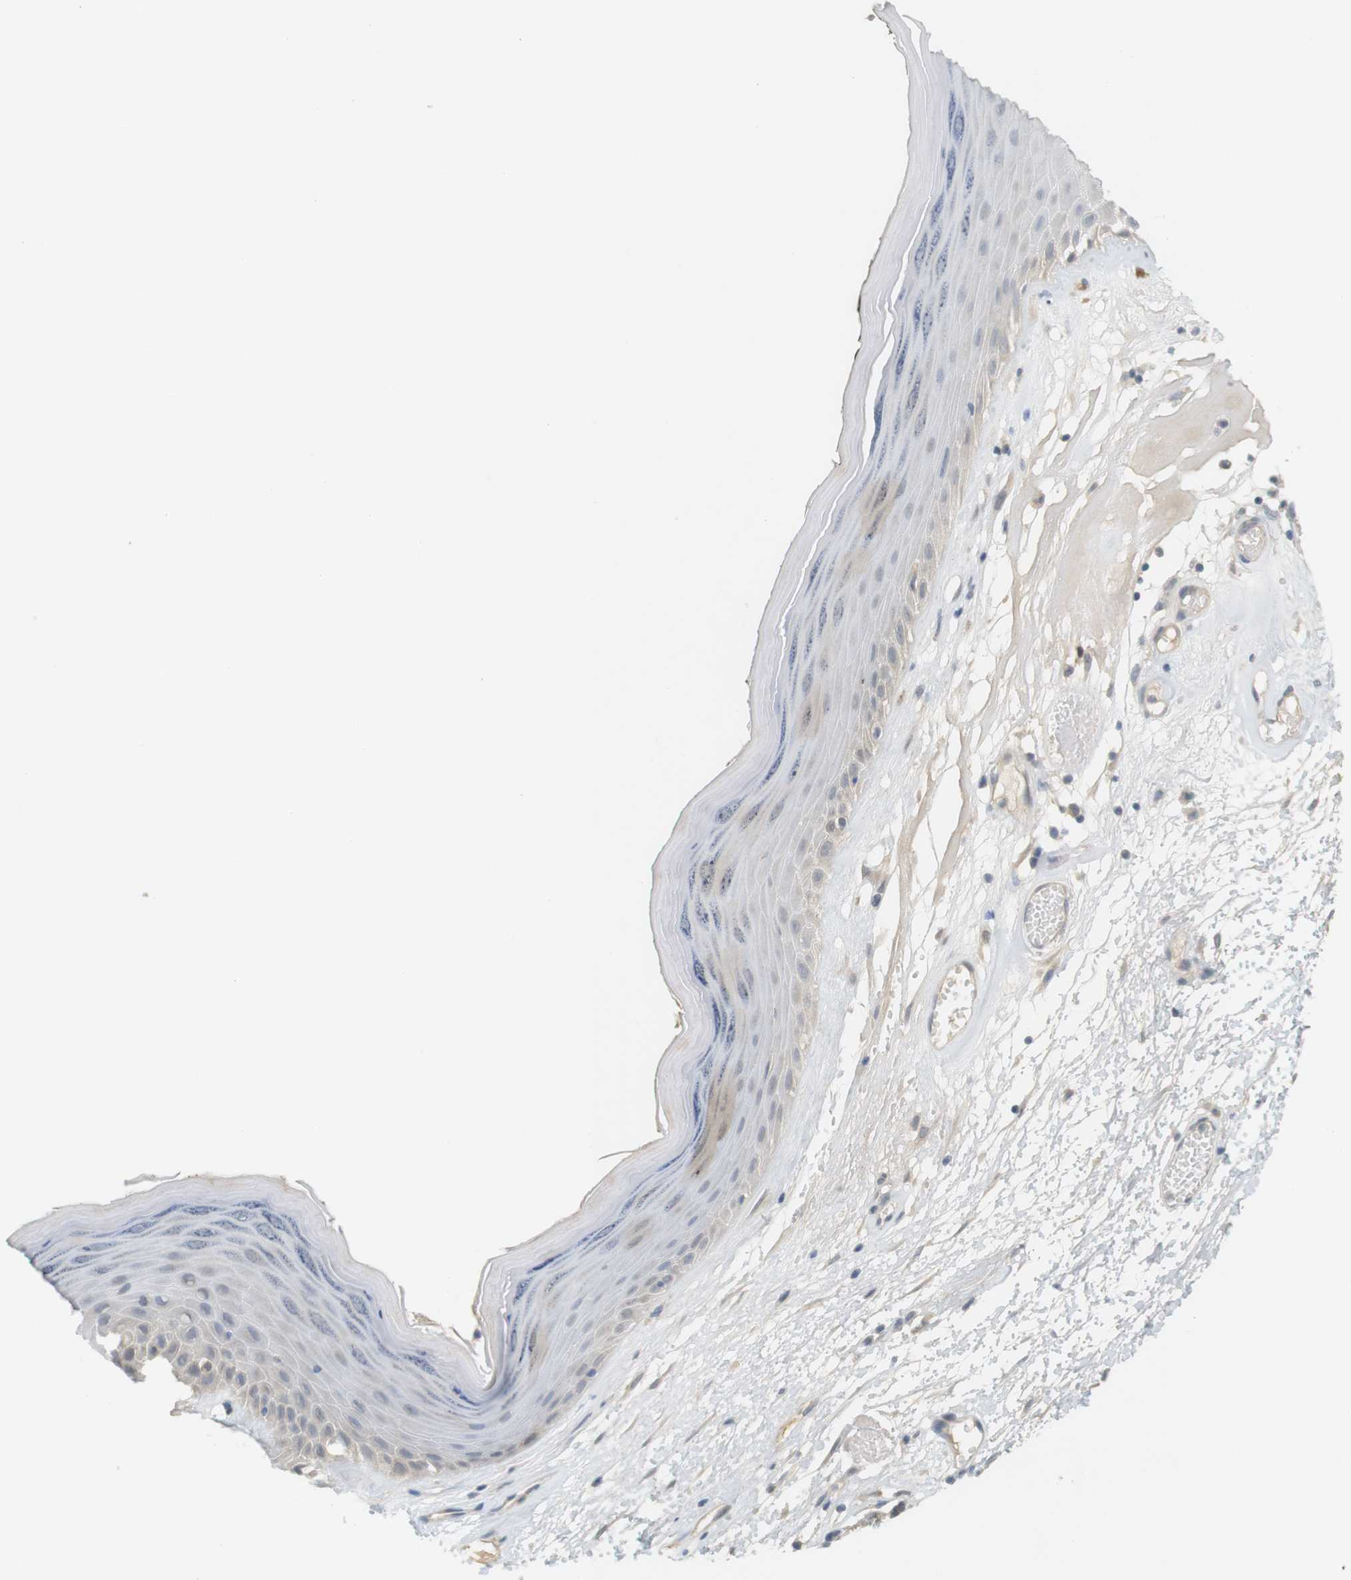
{"staining": {"intensity": "negative", "quantity": "none", "location": "none"}, "tissue": "skin", "cell_type": "Epidermal cells", "image_type": "normal", "snomed": [{"axis": "morphology", "description": "Normal tissue, NOS"}, {"axis": "morphology", "description": "Inflammation, NOS"}, {"axis": "topography", "description": "Vulva"}], "caption": "Immunohistochemistry of benign human skin displays no positivity in epidermal cells.", "gene": "CREB3L2", "patient": {"sex": "female", "age": 84}}